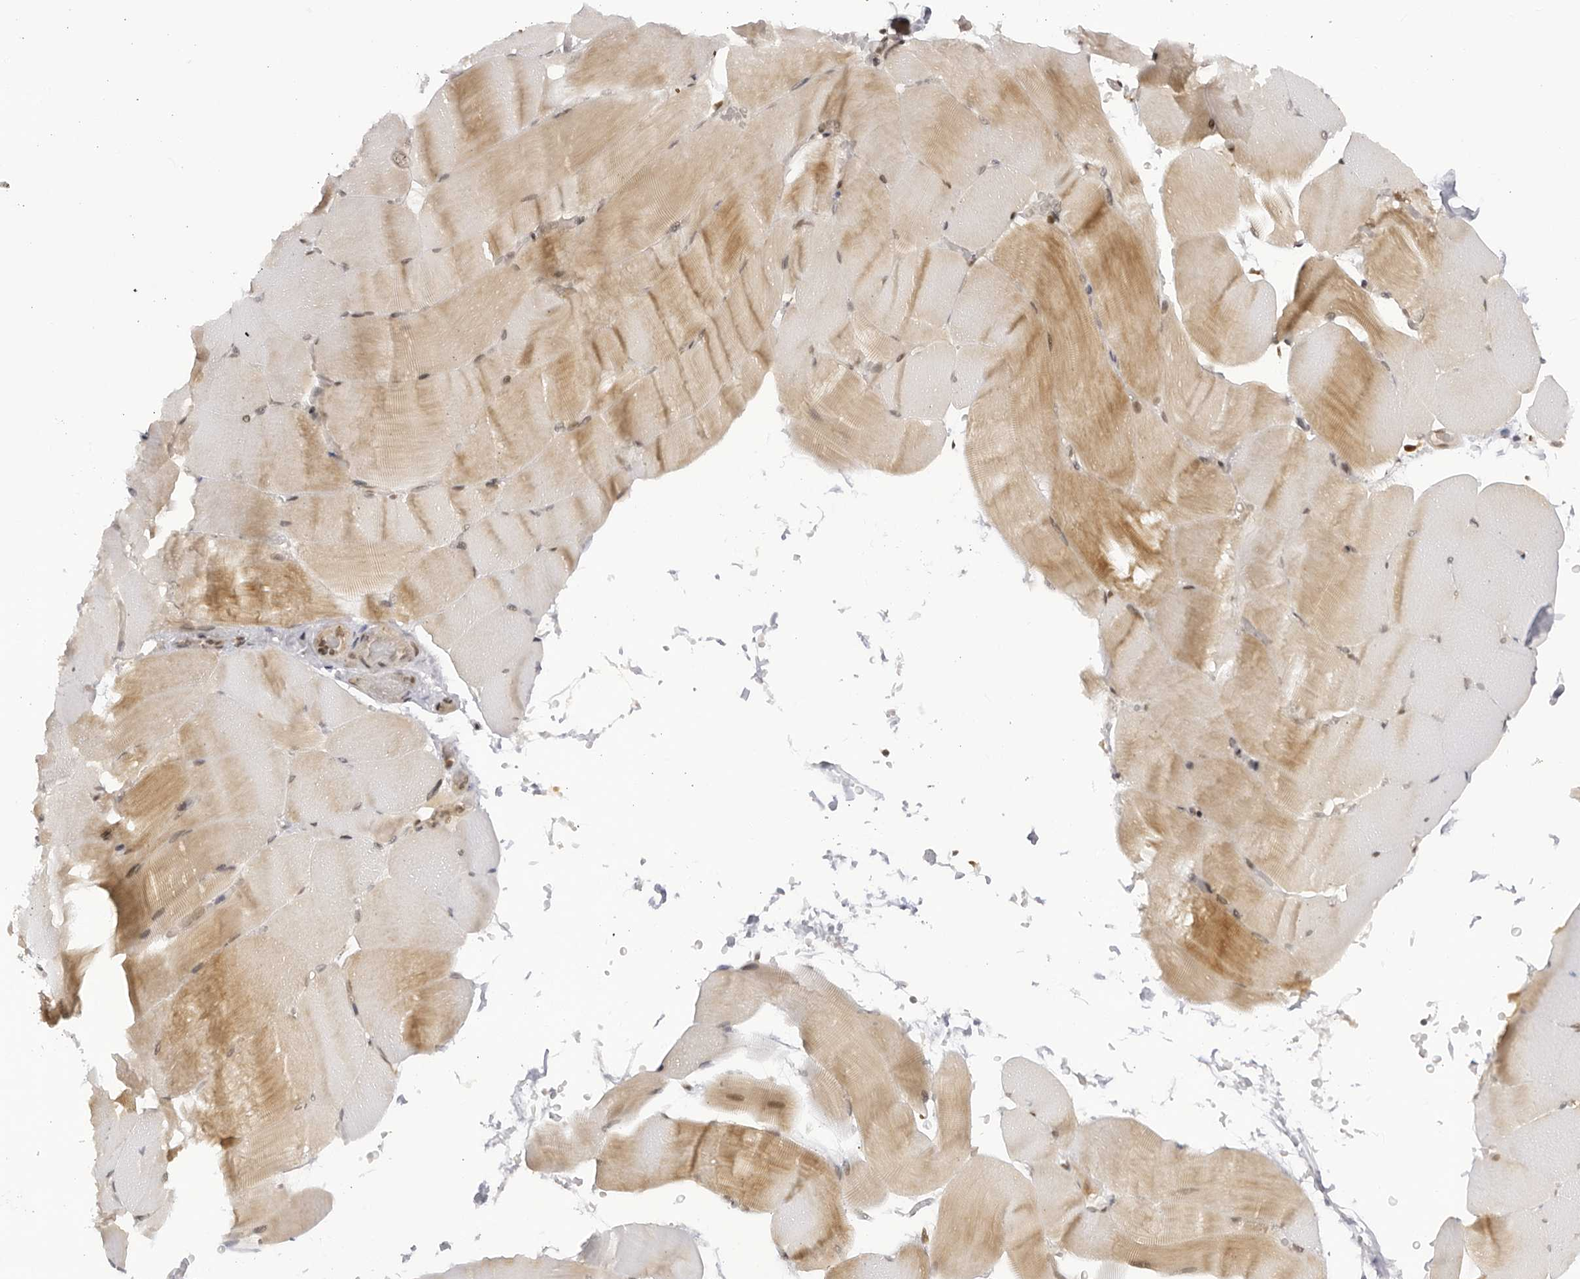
{"staining": {"intensity": "weak", "quantity": "25%-75%", "location": "cytoplasmic/membranous,nuclear"}, "tissue": "skeletal muscle", "cell_type": "Myocytes", "image_type": "normal", "snomed": [{"axis": "morphology", "description": "Normal tissue, NOS"}, {"axis": "topography", "description": "Skeletal muscle"}, {"axis": "topography", "description": "Parathyroid gland"}], "caption": "Immunohistochemical staining of unremarkable skeletal muscle reveals 25%-75% levels of weak cytoplasmic/membranous,nuclear protein positivity in about 25%-75% of myocytes. (Stains: DAB (3,3'-diaminobenzidine) in brown, nuclei in blue, Microscopy: brightfield microscopy at high magnification).", "gene": "RASGEF1C", "patient": {"sex": "female", "age": 37}}